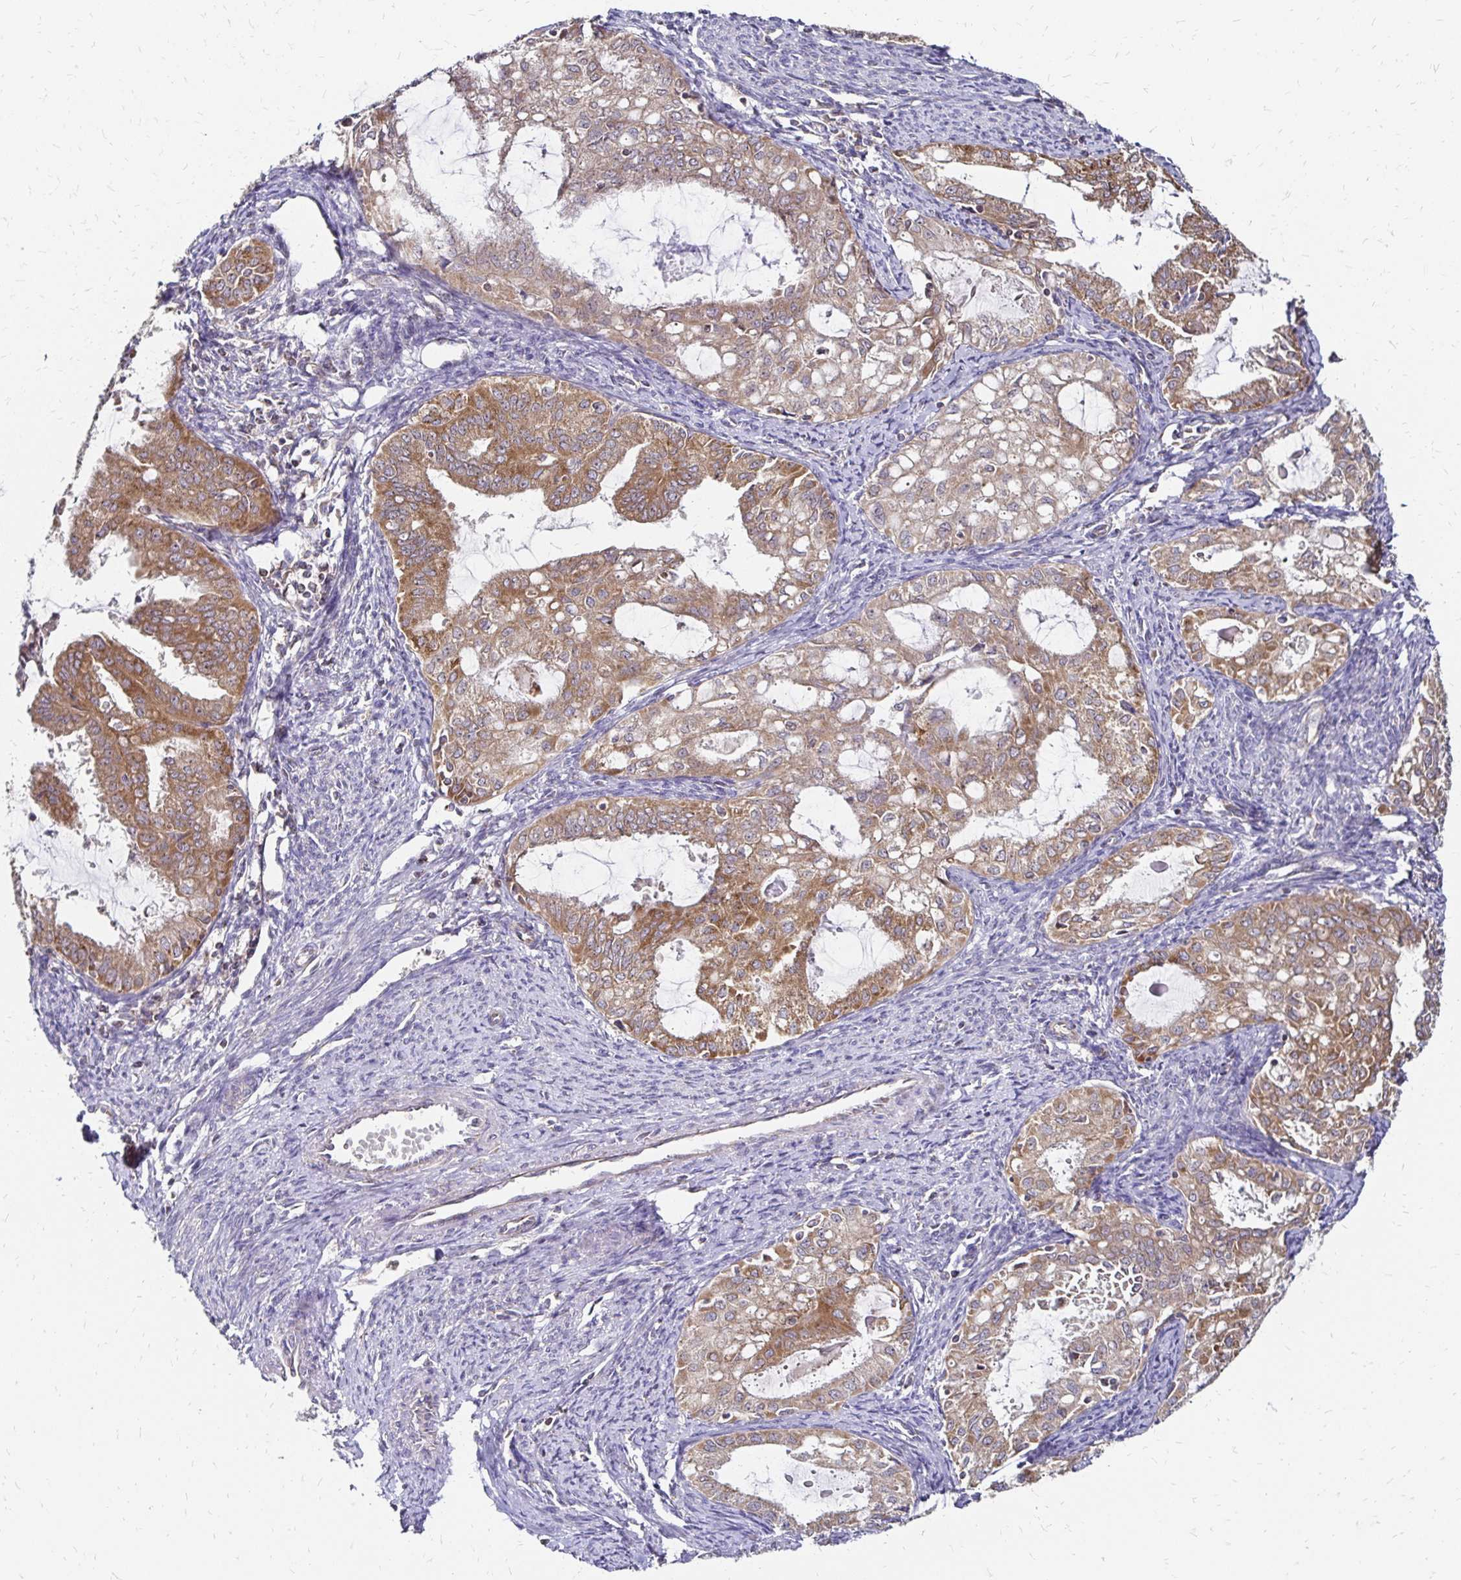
{"staining": {"intensity": "moderate", "quantity": ">75%", "location": "cytoplasmic/membranous"}, "tissue": "endometrial cancer", "cell_type": "Tumor cells", "image_type": "cancer", "snomed": [{"axis": "morphology", "description": "Adenocarcinoma, NOS"}, {"axis": "topography", "description": "Endometrium"}], "caption": "A high-resolution photomicrograph shows IHC staining of adenocarcinoma (endometrial), which shows moderate cytoplasmic/membranous staining in approximately >75% of tumor cells.", "gene": "ZW10", "patient": {"sex": "female", "age": 70}}